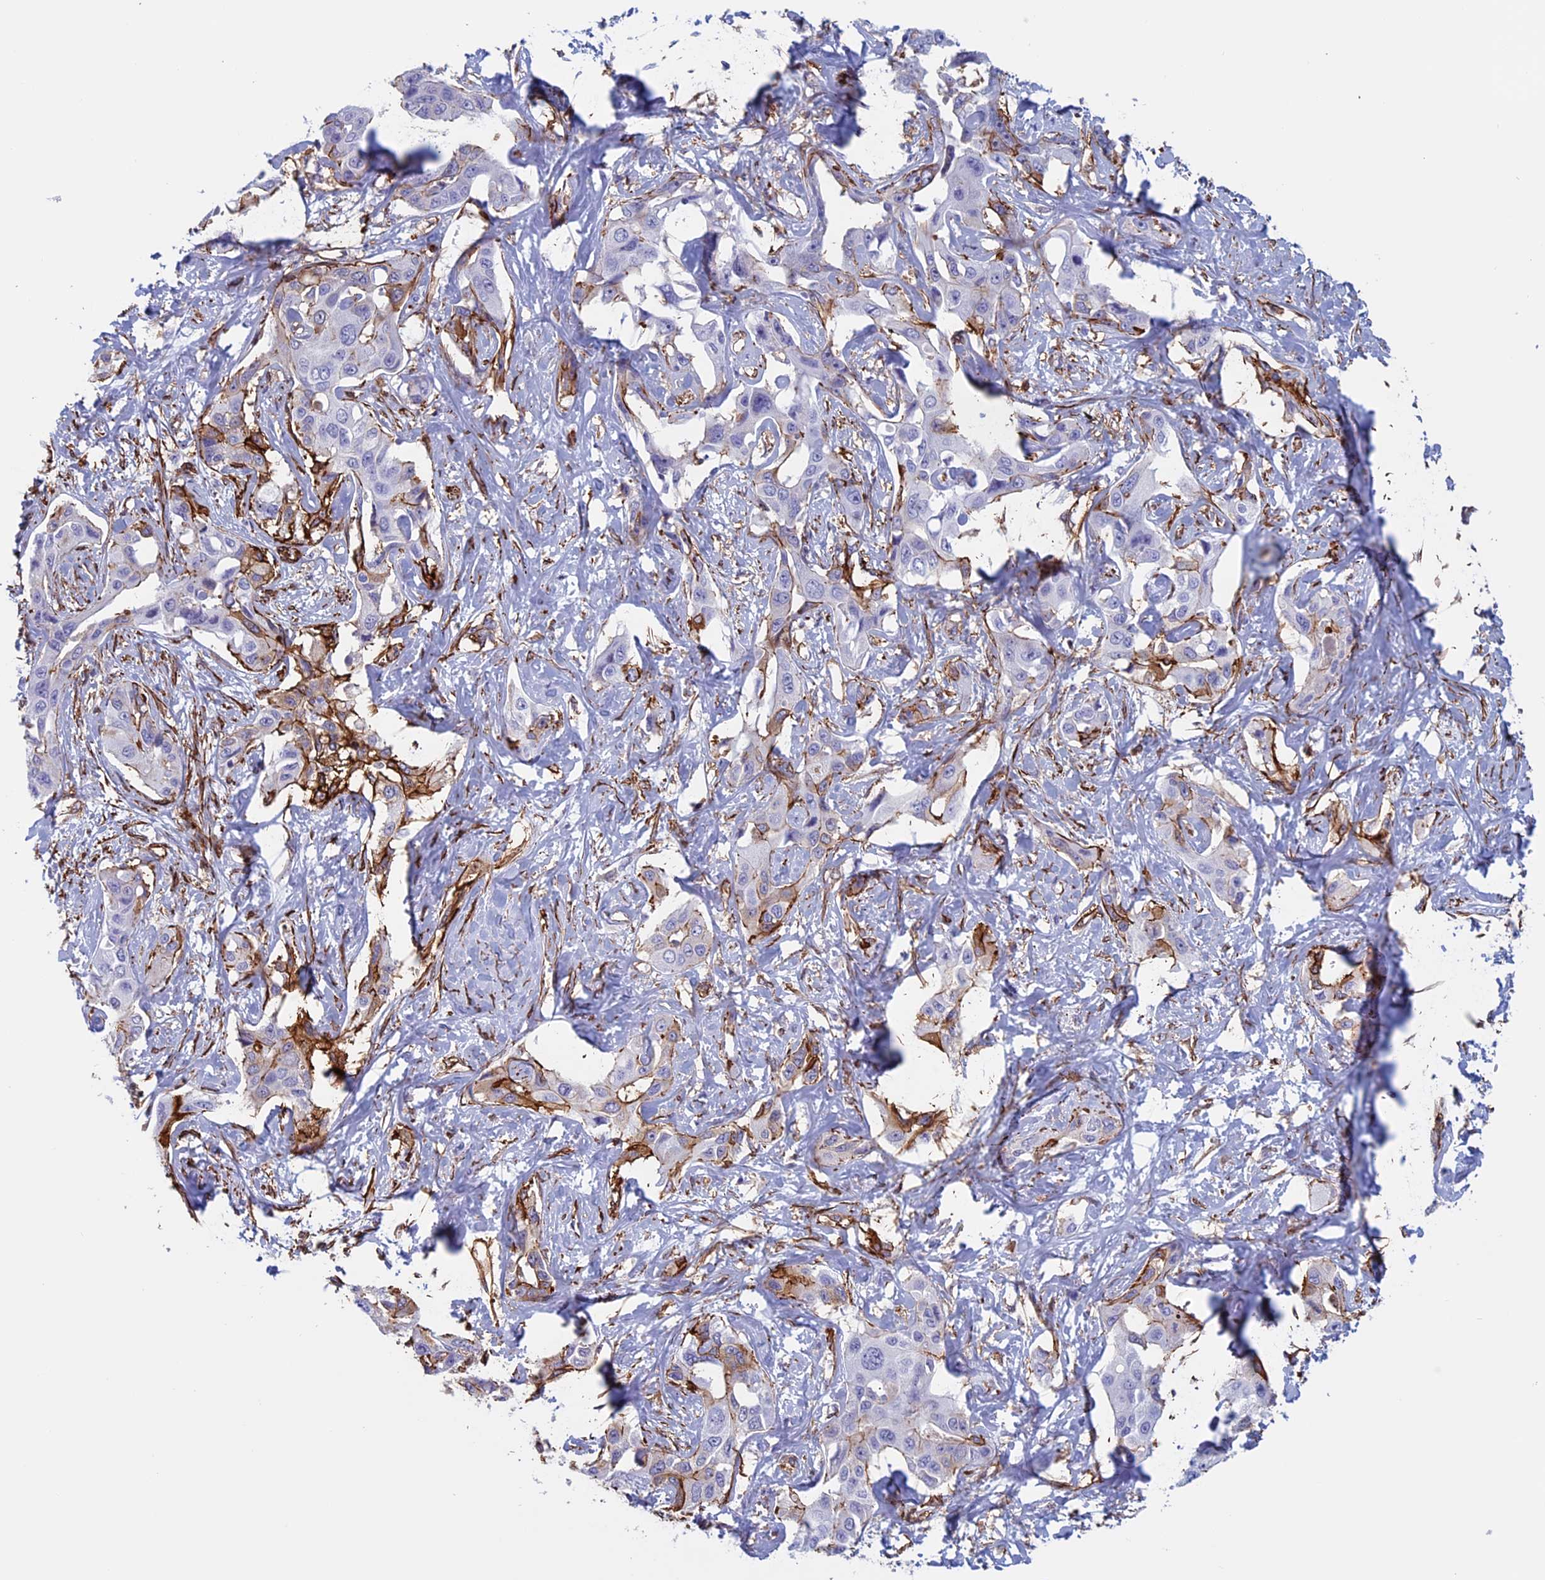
{"staining": {"intensity": "strong", "quantity": "<25%", "location": "cytoplasmic/membranous"}, "tissue": "liver cancer", "cell_type": "Tumor cells", "image_type": "cancer", "snomed": [{"axis": "morphology", "description": "Cholangiocarcinoma"}, {"axis": "topography", "description": "Liver"}], "caption": "IHC staining of liver cholangiocarcinoma, which shows medium levels of strong cytoplasmic/membranous expression in approximately <25% of tumor cells indicating strong cytoplasmic/membranous protein staining. The staining was performed using DAB (3,3'-diaminobenzidine) (brown) for protein detection and nuclei were counterstained in hematoxylin (blue).", "gene": "ANGPTL2", "patient": {"sex": "male", "age": 59}}